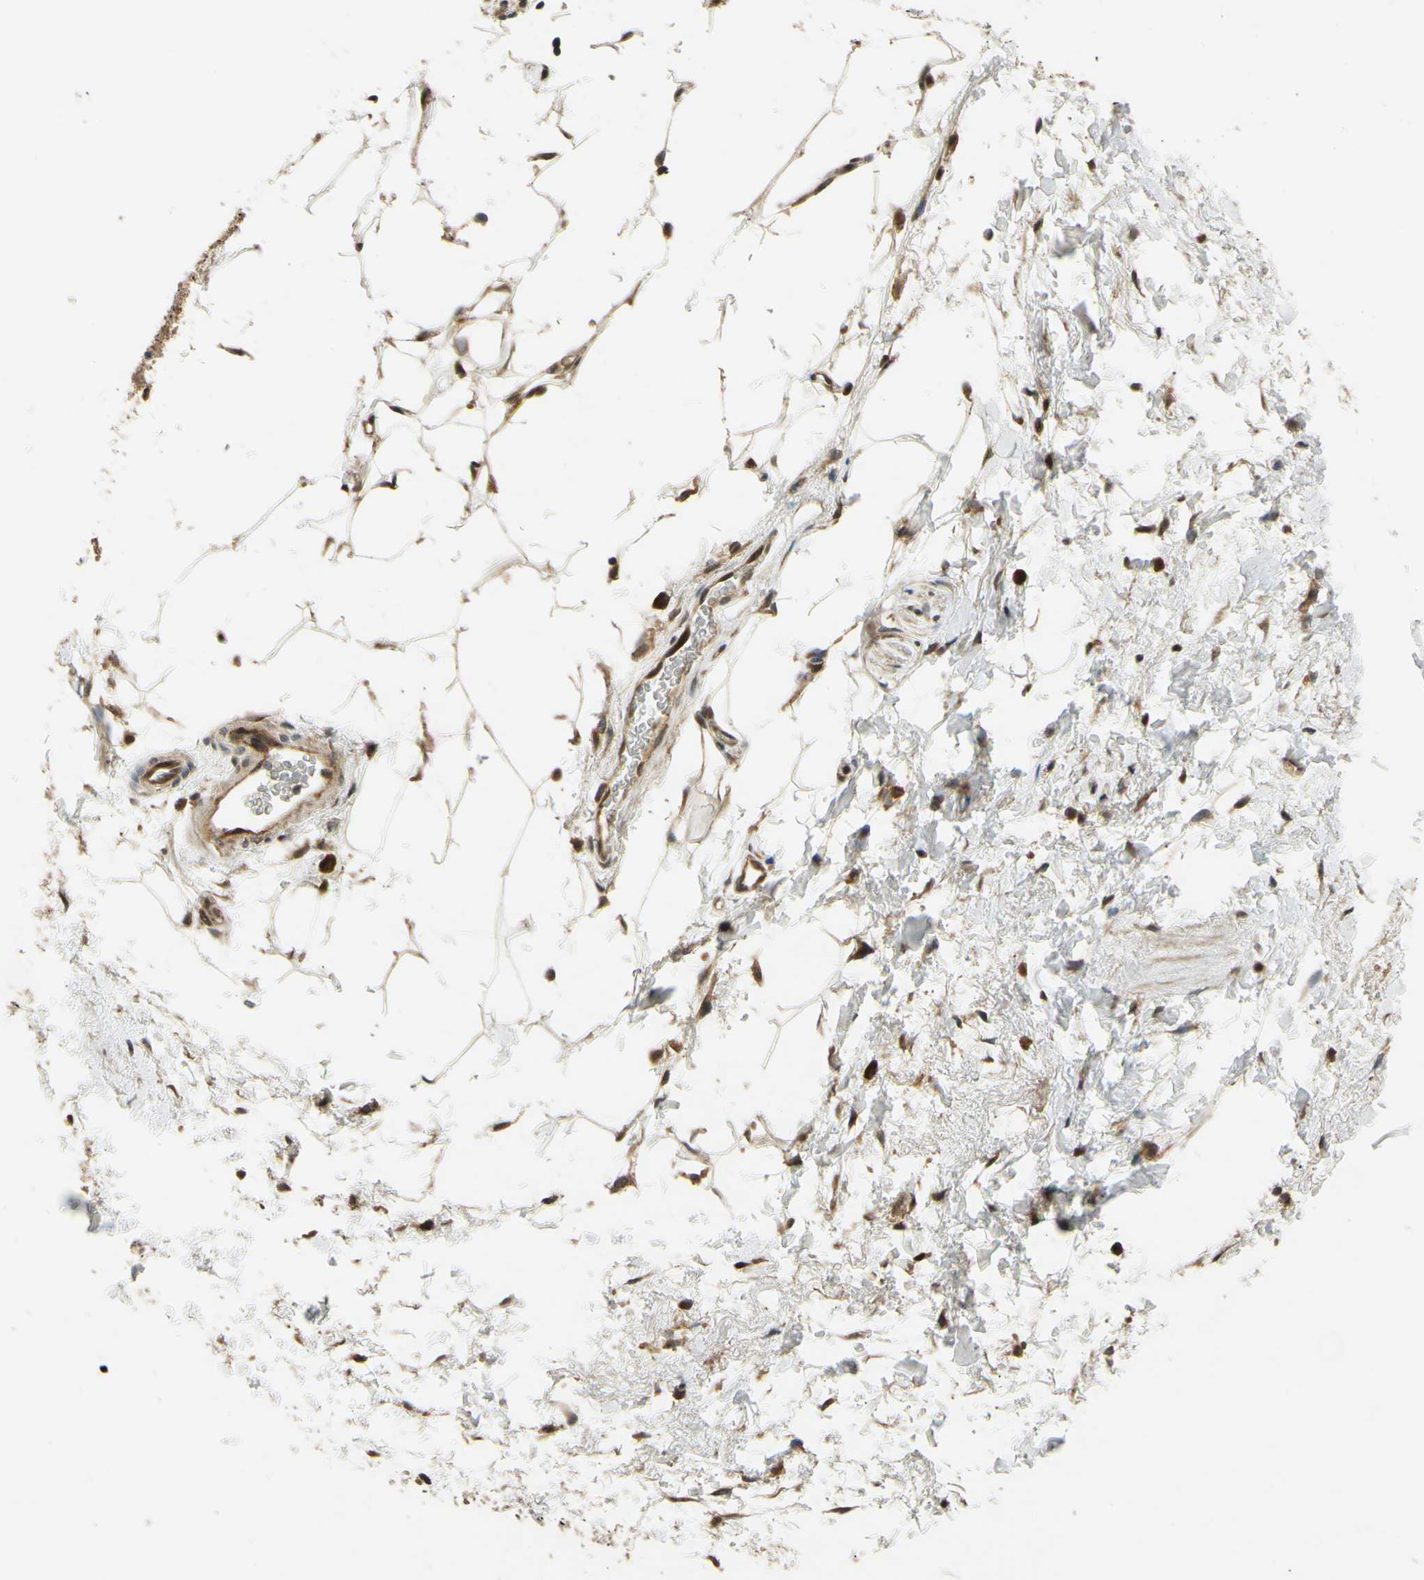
{"staining": {"intensity": "moderate", "quantity": ">75%", "location": "cytoplasmic/membranous,nuclear"}, "tissue": "adipose tissue", "cell_type": "Adipocytes", "image_type": "normal", "snomed": [{"axis": "morphology", "description": "Normal tissue, NOS"}, {"axis": "topography", "description": "Soft tissue"}, {"axis": "topography", "description": "Peripheral nerve tissue"}], "caption": "The immunohistochemical stain highlights moderate cytoplasmic/membranous,nuclear positivity in adipocytes of unremarkable adipose tissue.", "gene": "ABCC8", "patient": {"sex": "female", "age": 71}}